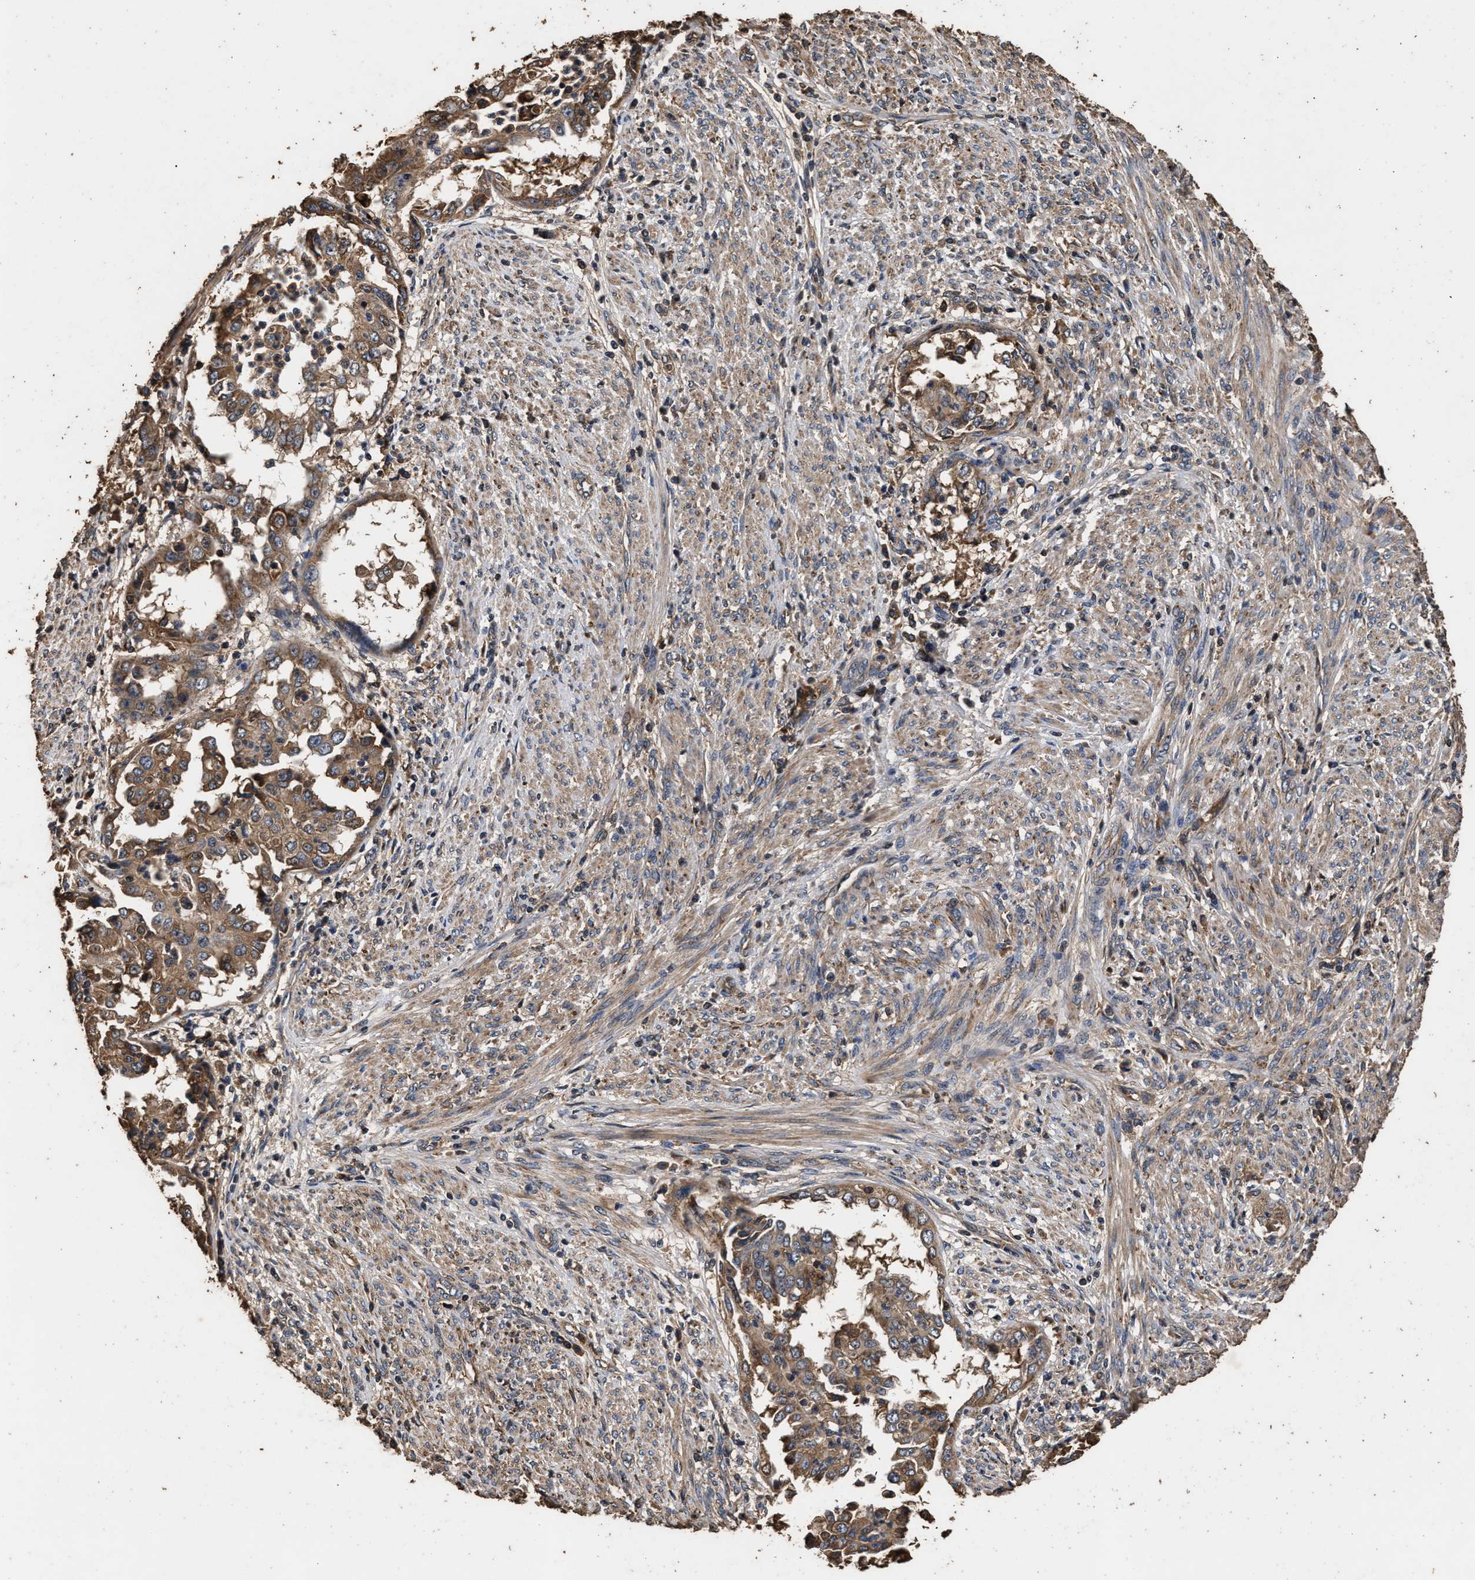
{"staining": {"intensity": "moderate", "quantity": ">75%", "location": "cytoplasmic/membranous"}, "tissue": "endometrial cancer", "cell_type": "Tumor cells", "image_type": "cancer", "snomed": [{"axis": "morphology", "description": "Adenocarcinoma, NOS"}, {"axis": "topography", "description": "Endometrium"}], "caption": "About >75% of tumor cells in endometrial adenocarcinoma reveal moderate cytoplasmic/membranous protein positivity as visualized by brown immunohistochemical staining.", "gene": "KYAT1", "patient": {"sex": "female", "age": 85}}